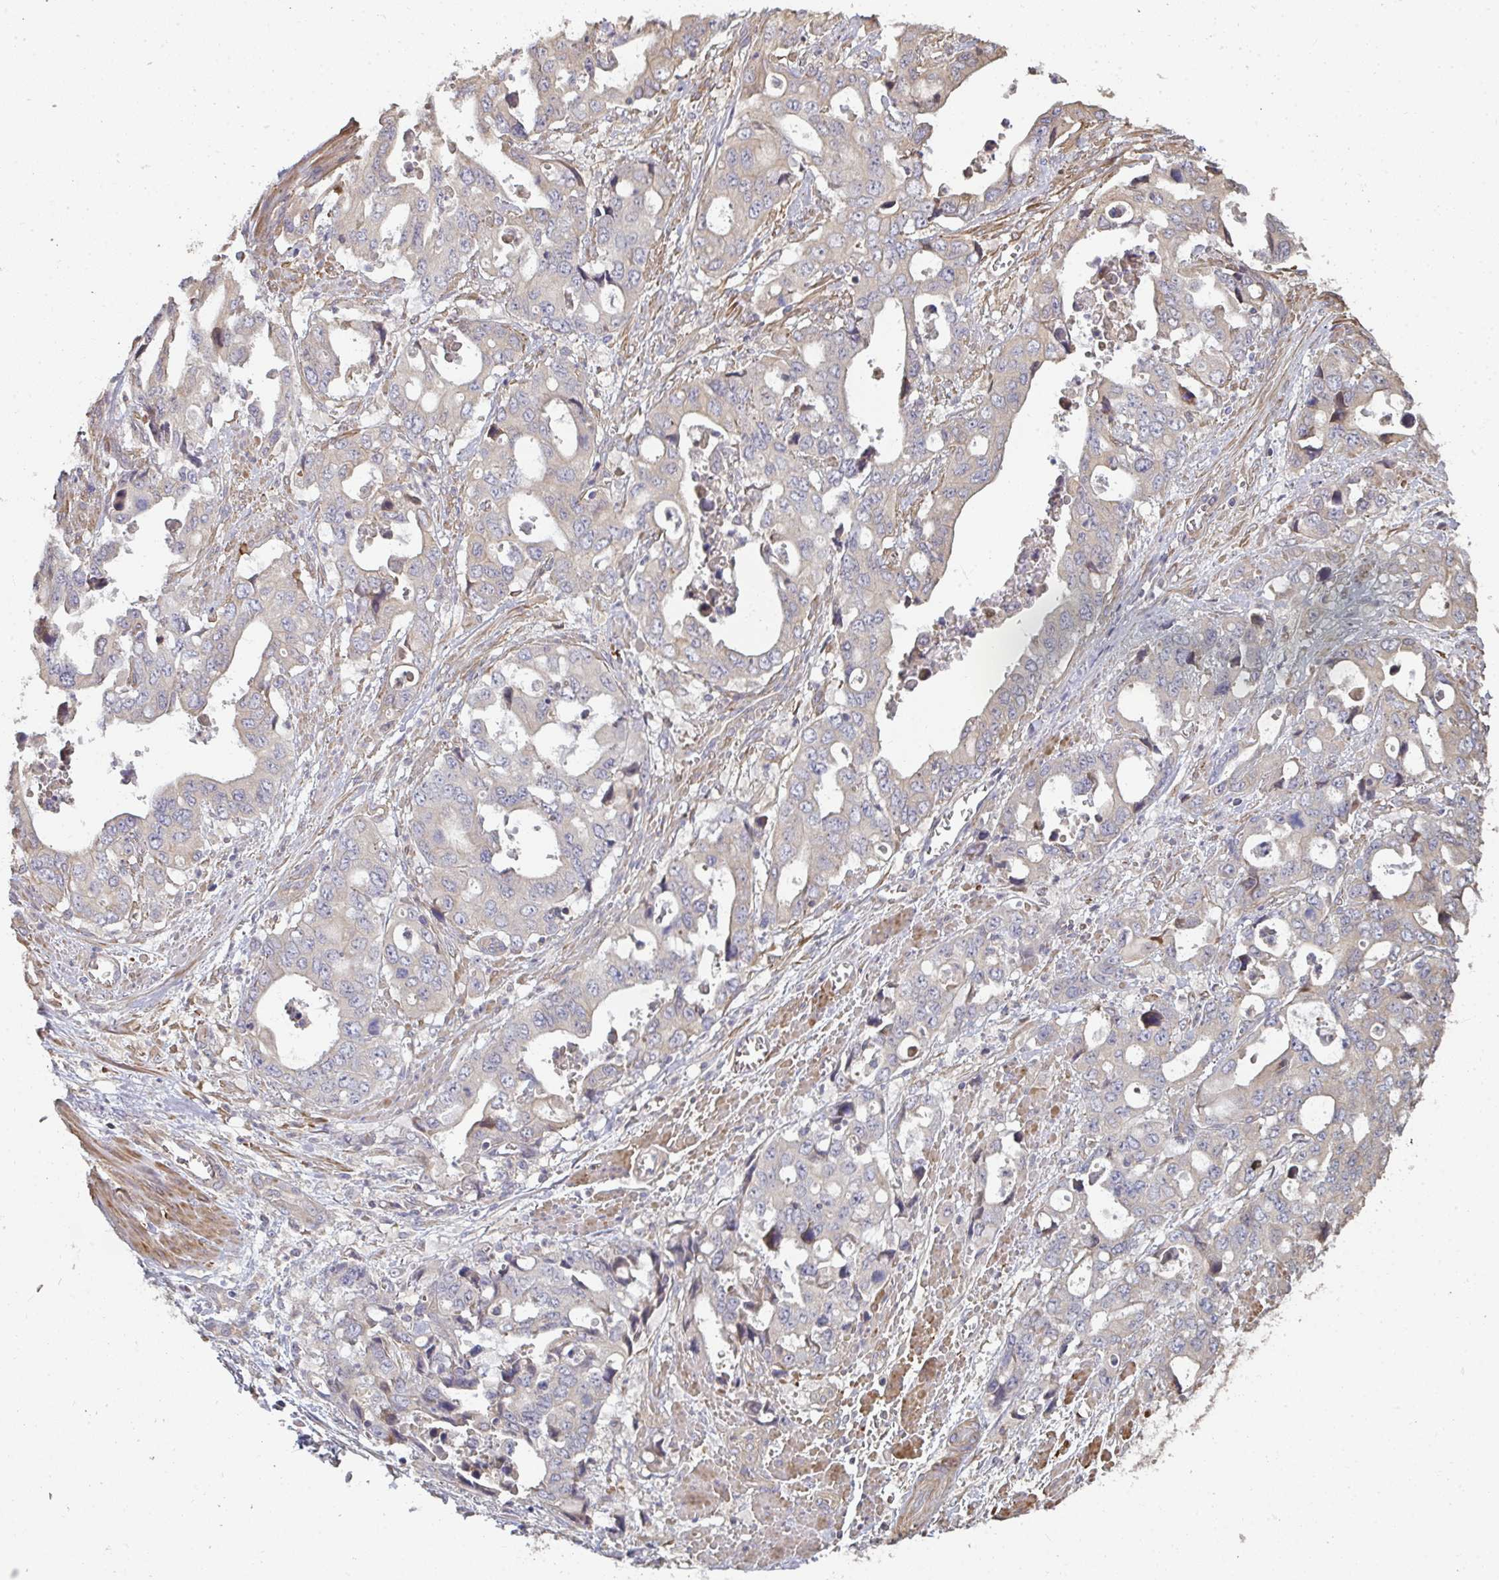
{"staining": {"intensity": "weak", "quantity": "<25%", "location": "cytoplasmic/membranous"}, "tissue": "stomach cancer", "cell_type": "Tumor cells", "image_type": "cancer", "snomed": [{"axis": "morphology", "description": "Adenocarcinoma, NOS"}, {"axis": "topography", "description": "Stomach, upper"}], "caption": "Immunohistochemistry (IHC) histopathology image of neoplastic tissue: stomach cancer stained with DAB demonstrates no significant protein expression in tumor cells.", "gene": "ZFYVE28", "patient": {"sex": "male", "age": 74}}